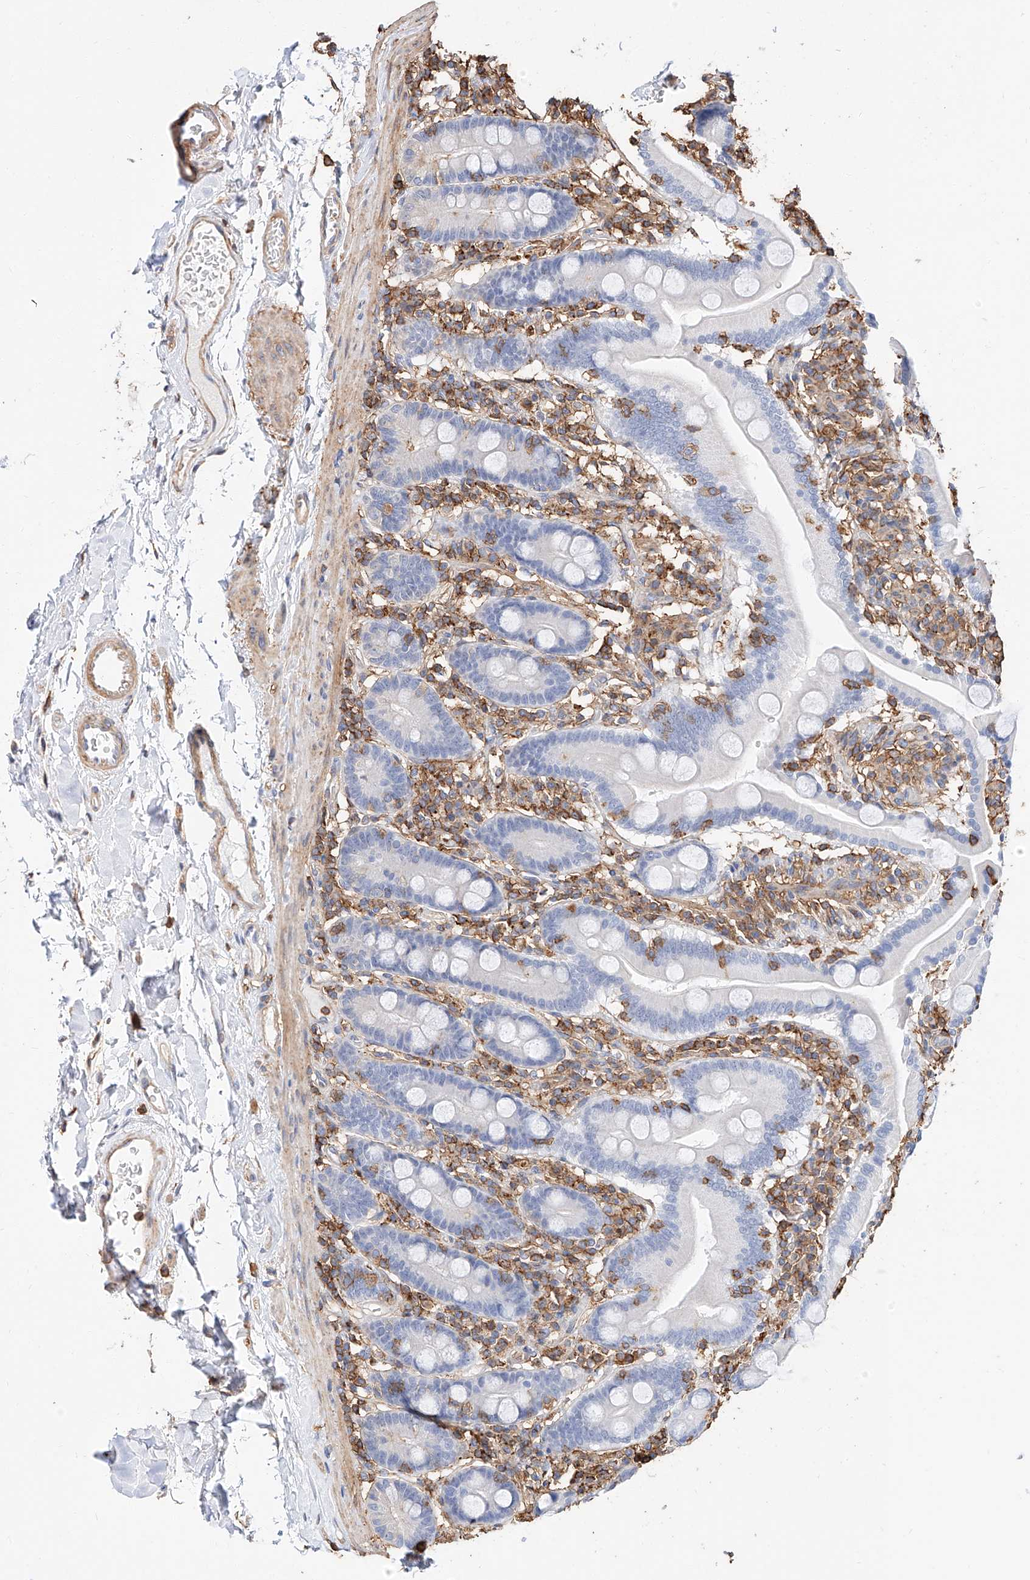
{"staining": {"intensity": "negative", "quantity": "none", "location": "none"}, "tissue": "duodenum", "cell_type": "Glandular cells", "image_type": "normal", "snomed": [{"axis": "morphology", "description": "Normal tissue, NOS"}, {"axis": "topography", "description": "Duodenum"}], "caption": "Immunohistochemistry photomicrograph of unremarkable duodenum: duodenum stained with DAB demonstrates no significant protein expression in glandular cells.", "gene": "WFS1", "patient": {"sex": "male", "age": 55}}